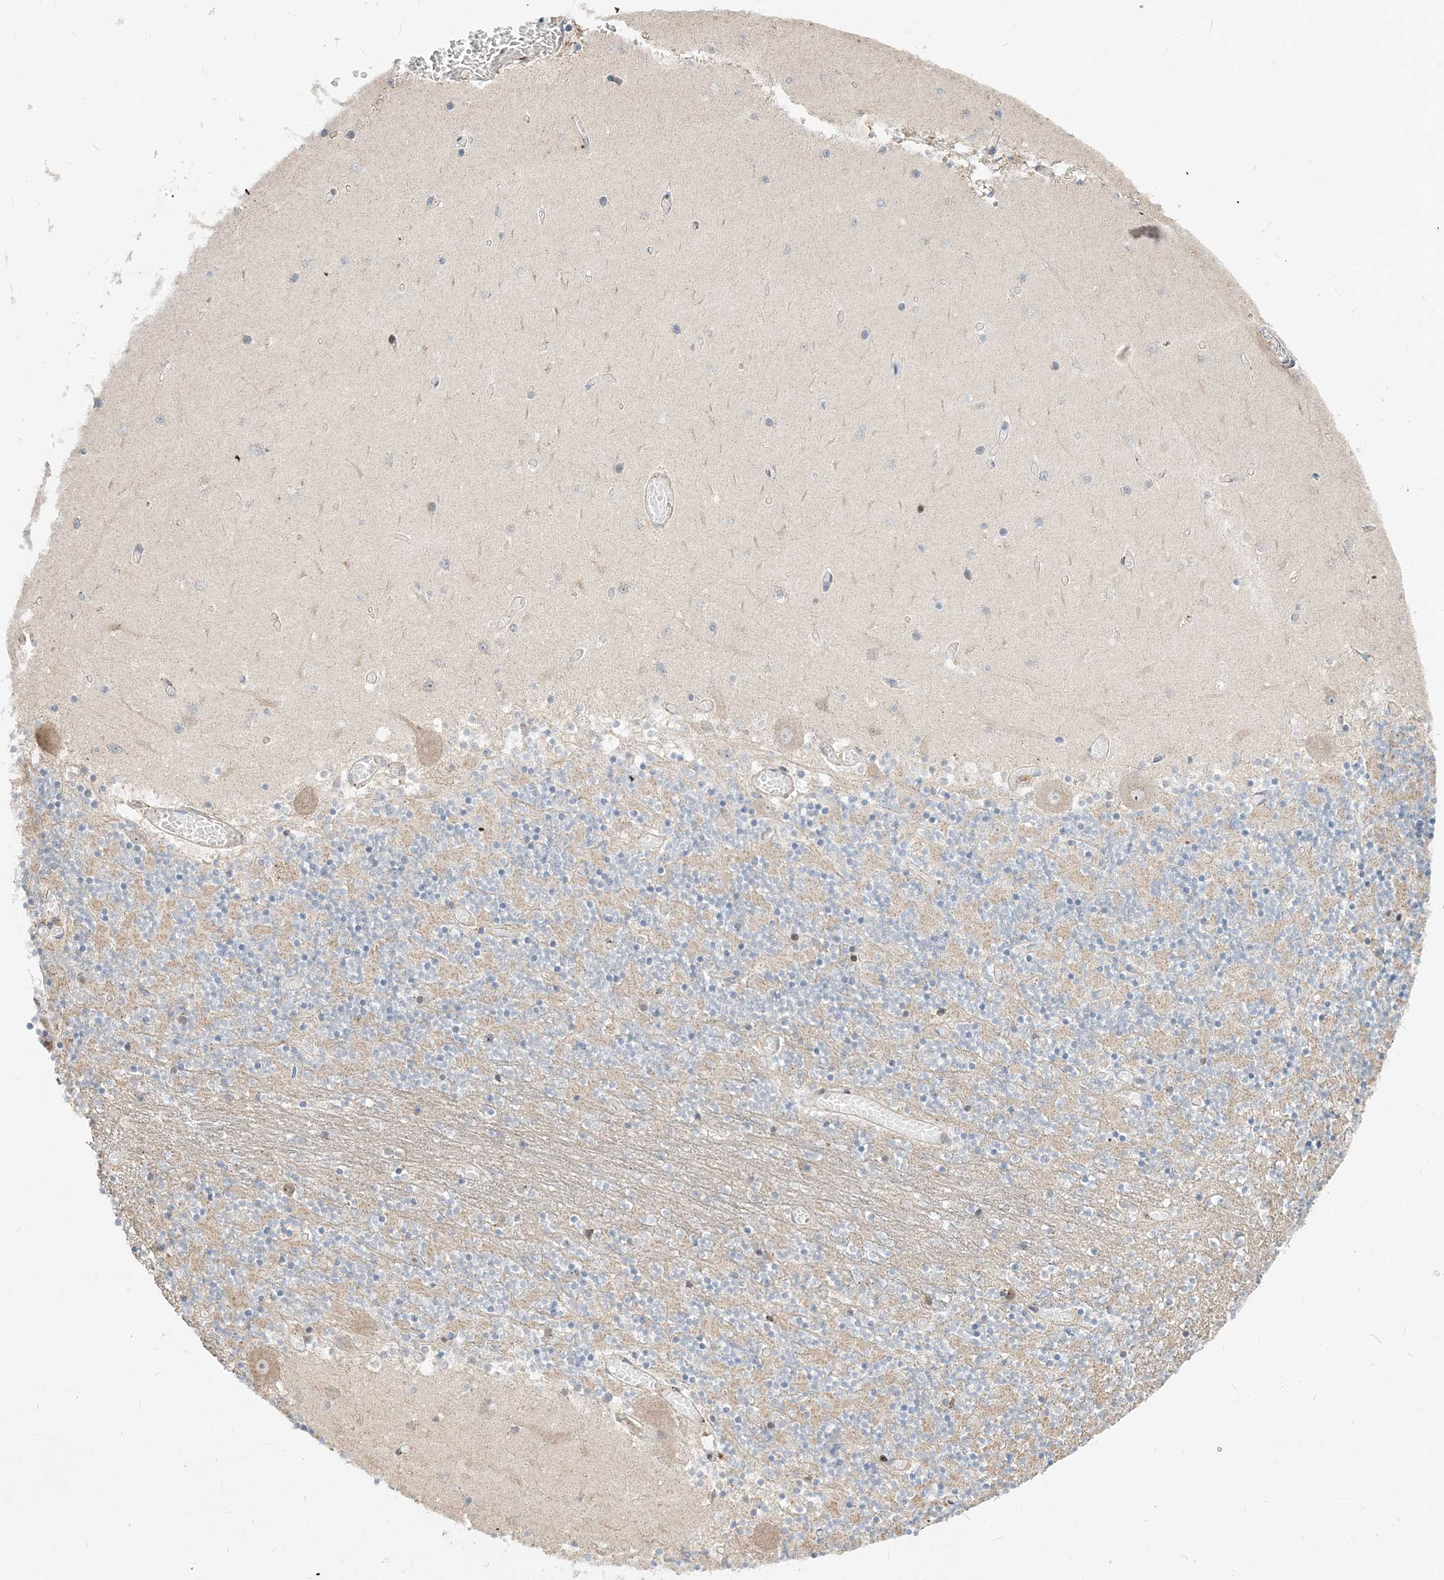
{"staining": {"intensity": "weak", "quantity": "<25%", "location": "cytoplasmic/membranous"}, "tissue": "cerebellum", "cell_type": "Cells in granular layer", "image_type": "normal", "snomed": [{"axis": "morphology", "description": "Normal tissue, NOS"}, {"axis": "topography", "description": "Cerebellum"}], "caption": "Cells in granular layer show no significant protein staining in benign cerebellum. (IHC, brightfield microscopy, high magnification).", "gene": "CXXC5", "patient": {"sex": "female", "age": 28}}